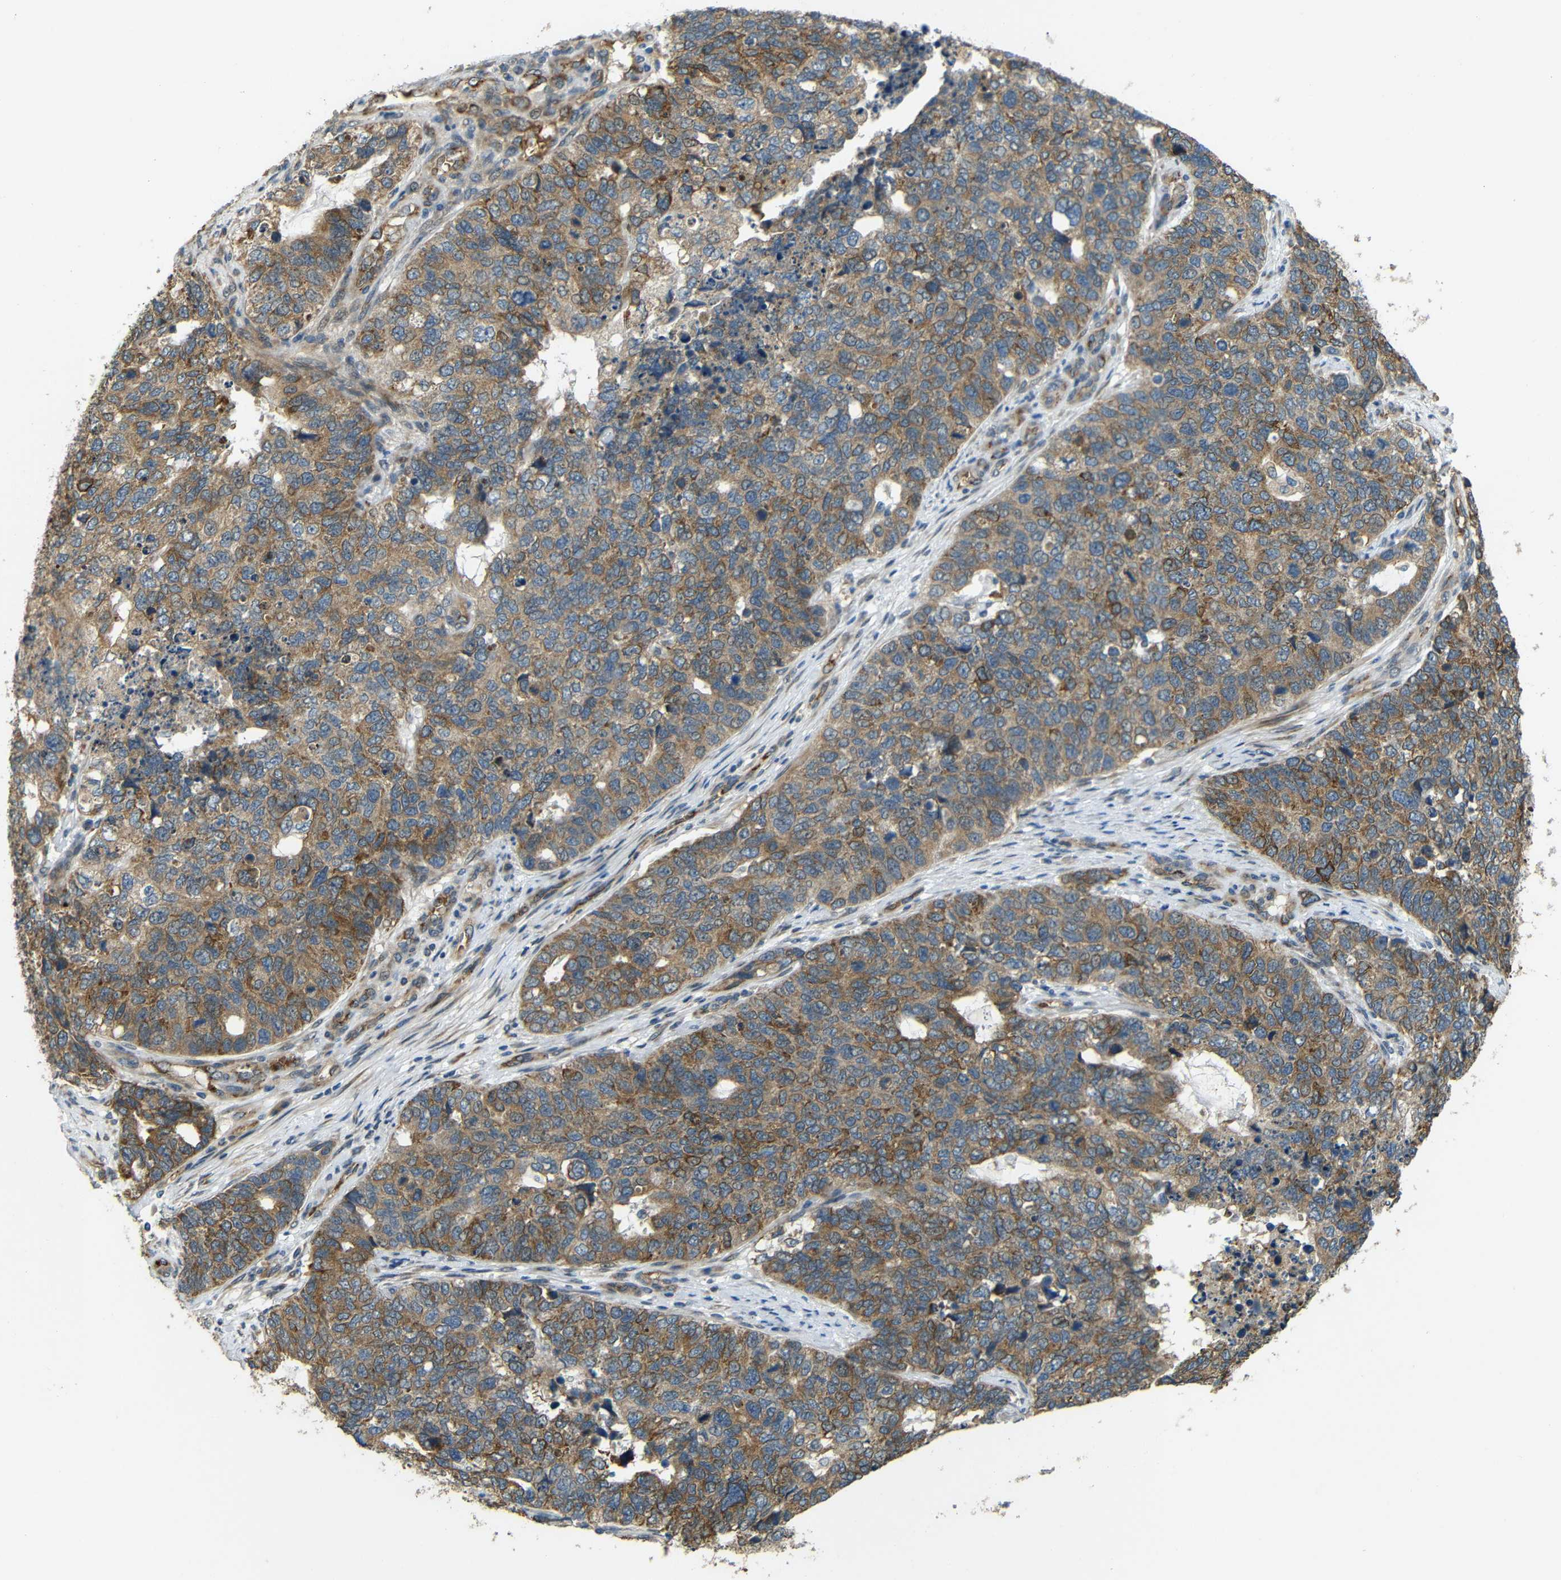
{"staining": {"intensity": "moderate", "quantity": ">75%", "location": "cytoplasmic/membranous"}, "tissue": "cervical cancer", "cell_type": "Tumor cells", "image_type": "cancer", "snomed": [{"axis": "morphology", "description": "Squamous cell carcinoma, NOS"}, {"axis": "topography", "description": "Cervix"}], "caption": "Protein expression analysis of human squamous cell carcinoma (cervical) reveals moderate cytoplasmic/membranous expression in approximately >75% of tumor cells.", "gene": "ATP7A", "patient": {"sex": "female", "age": 63}}